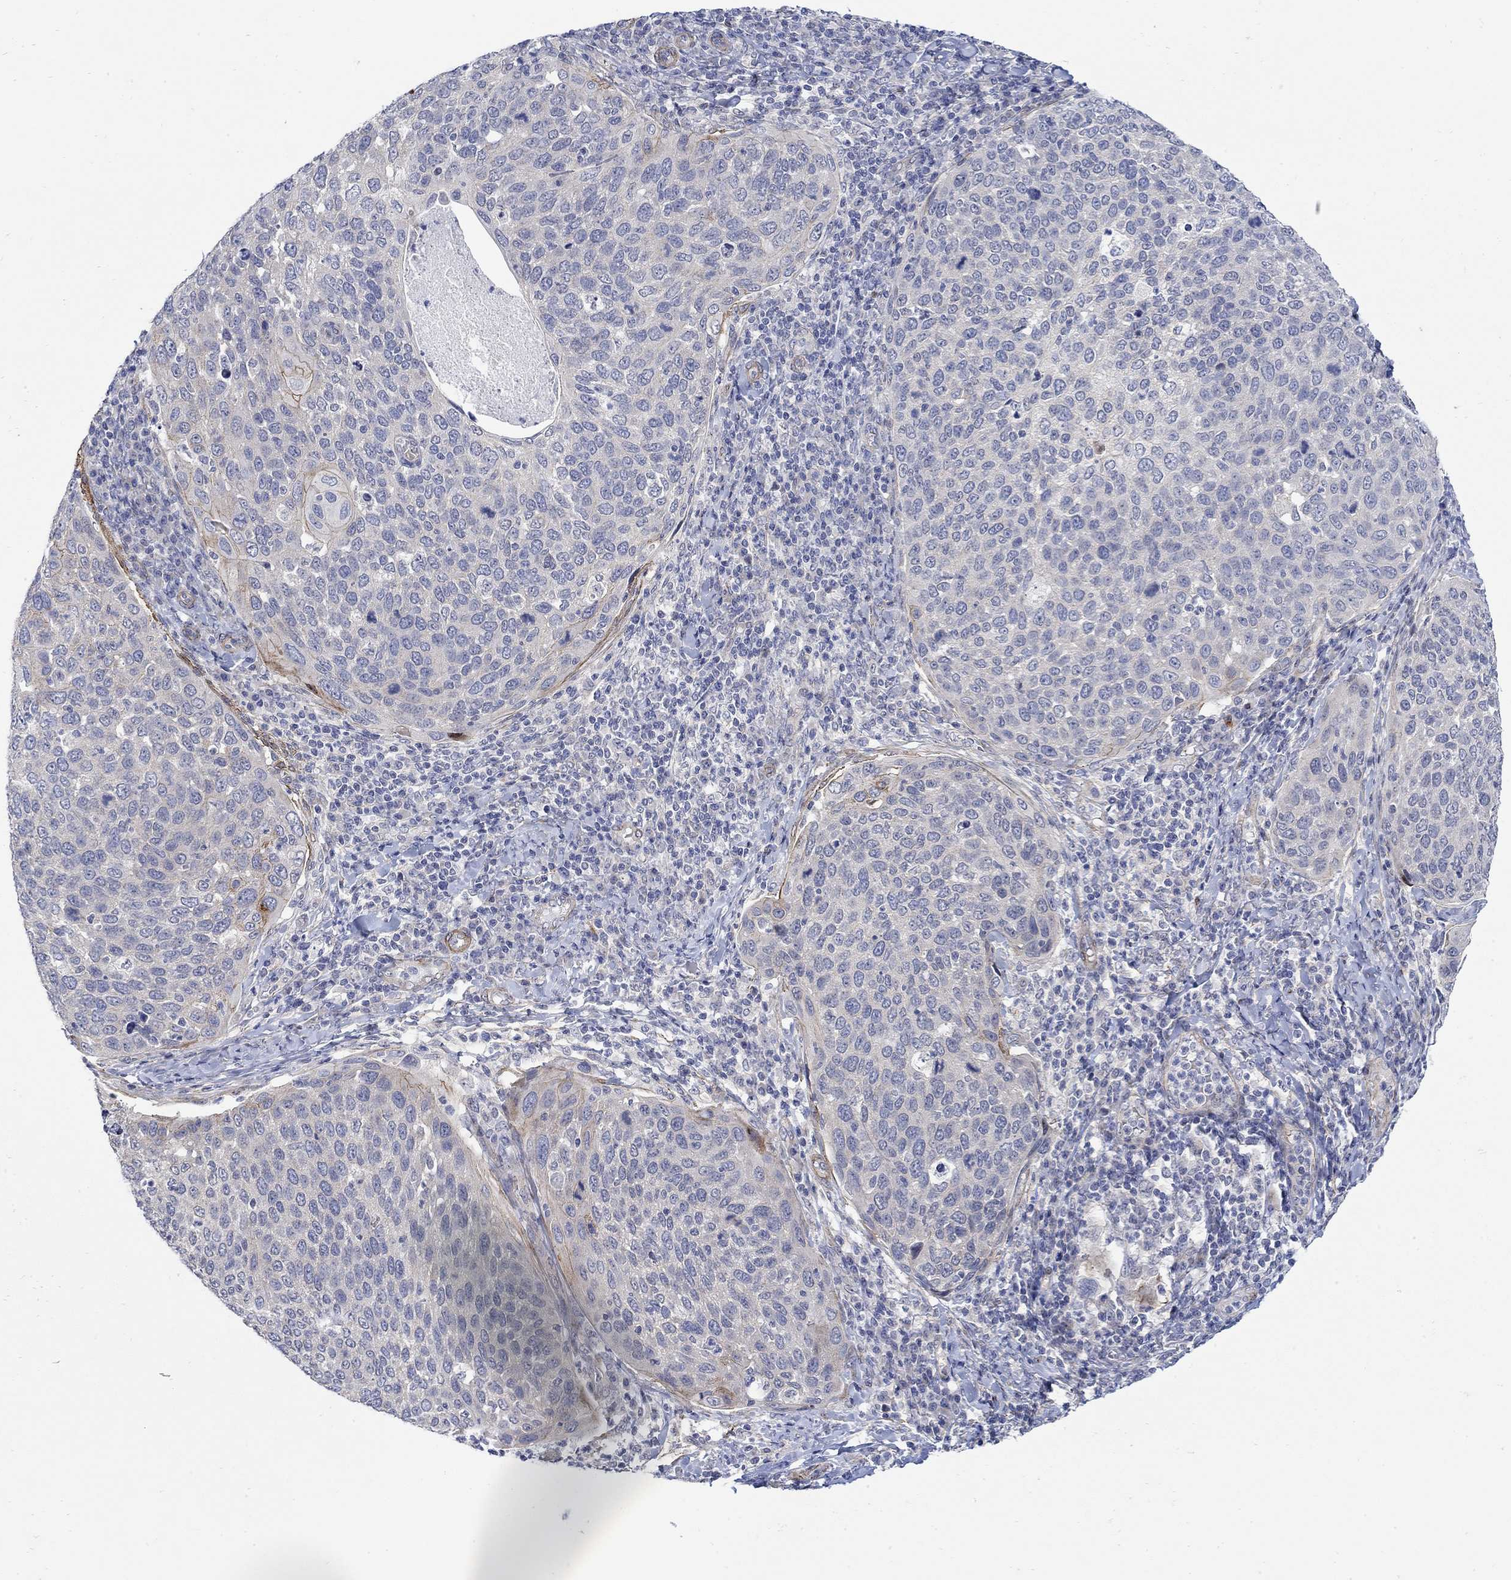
{"staining": {"intensity": "weak", "quantity": "<25%", "location": "cytoplasmic/membranous"}, "tissue": "cervical cancer", "cell_type": "Tumor cells", "image_type": "cancer", "snomed": [{"axis": "morphology", "description": "Squamous cell carcinoma, NOS"}, {"axis": "topography", "description": "Cervix"}], "caption": "Immunohistochemistry (IHC) photomicrograph of human squamous cell carcinoma (cervical) stained for a protein (brown), which shows no staining in tumor cells.", "gene": "SCN7A", "patient": {"sex": "female", "age": 54}}